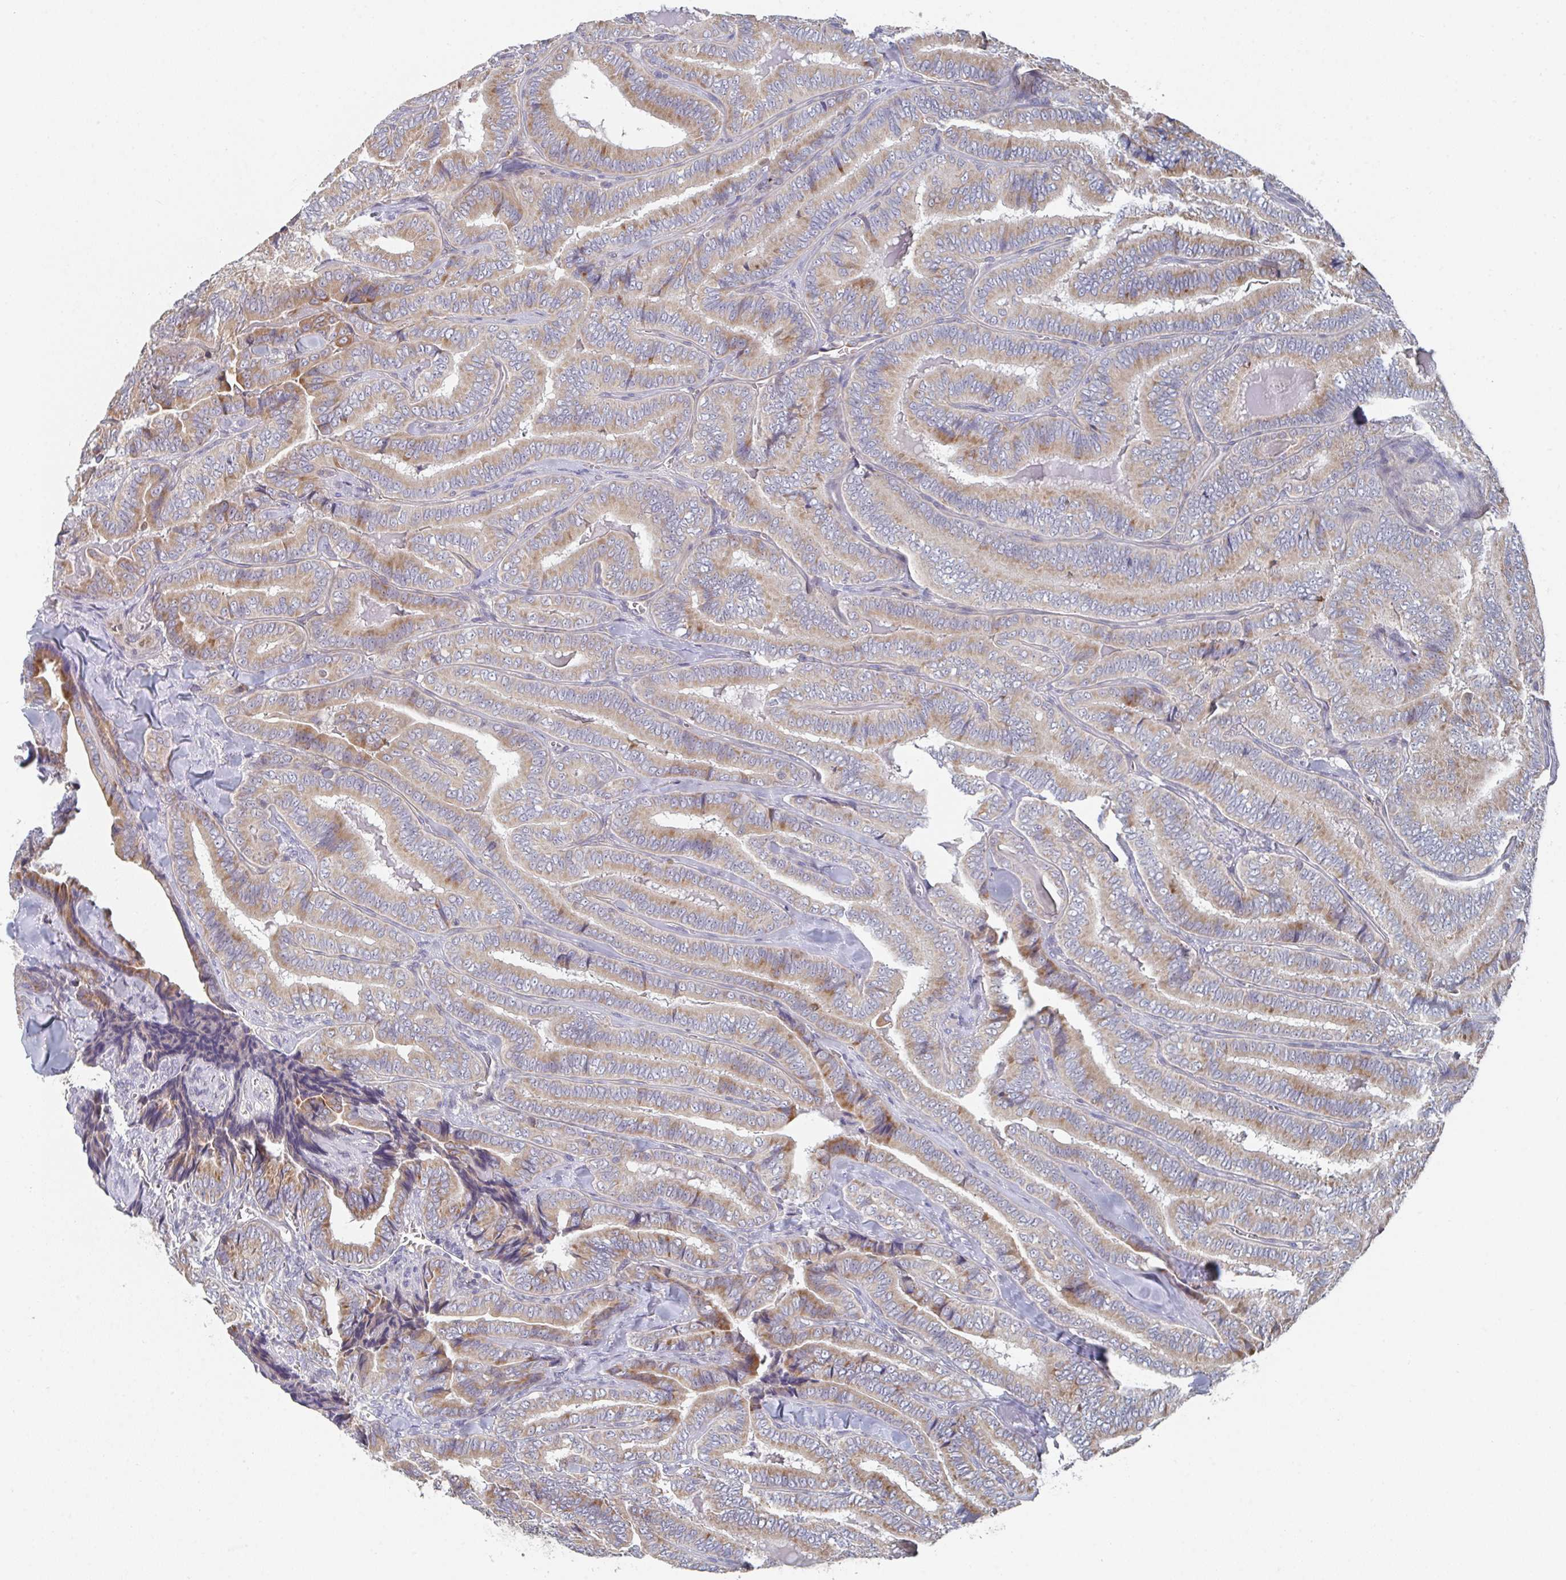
{"staining": {"intensity": "moderate", "quantity": ">75%", "location": "cytoplasmic/membranous"}, "tissue": "thyroid cancer", "cell_type": "Tumor cells", "image_type": "cancer", "snomed": [{"axis": "morphology", "description": "Papillary adenocarcinoma, NOS"}, {"axis": "topography", "description": "Thyroid gland"}], "caption": "Protein staining displays moderate cytoplasmic/membranous staining in approximately >75% of tumor cells in thyroid papillary adenocarcinoma. The staining is performed using DAB brown chromogen to label protein expression. The nuclei are counter-stained blue using hematoxylin.", "gene": "ELOVL1", "patient": {"sex": "male", "age": 61}}